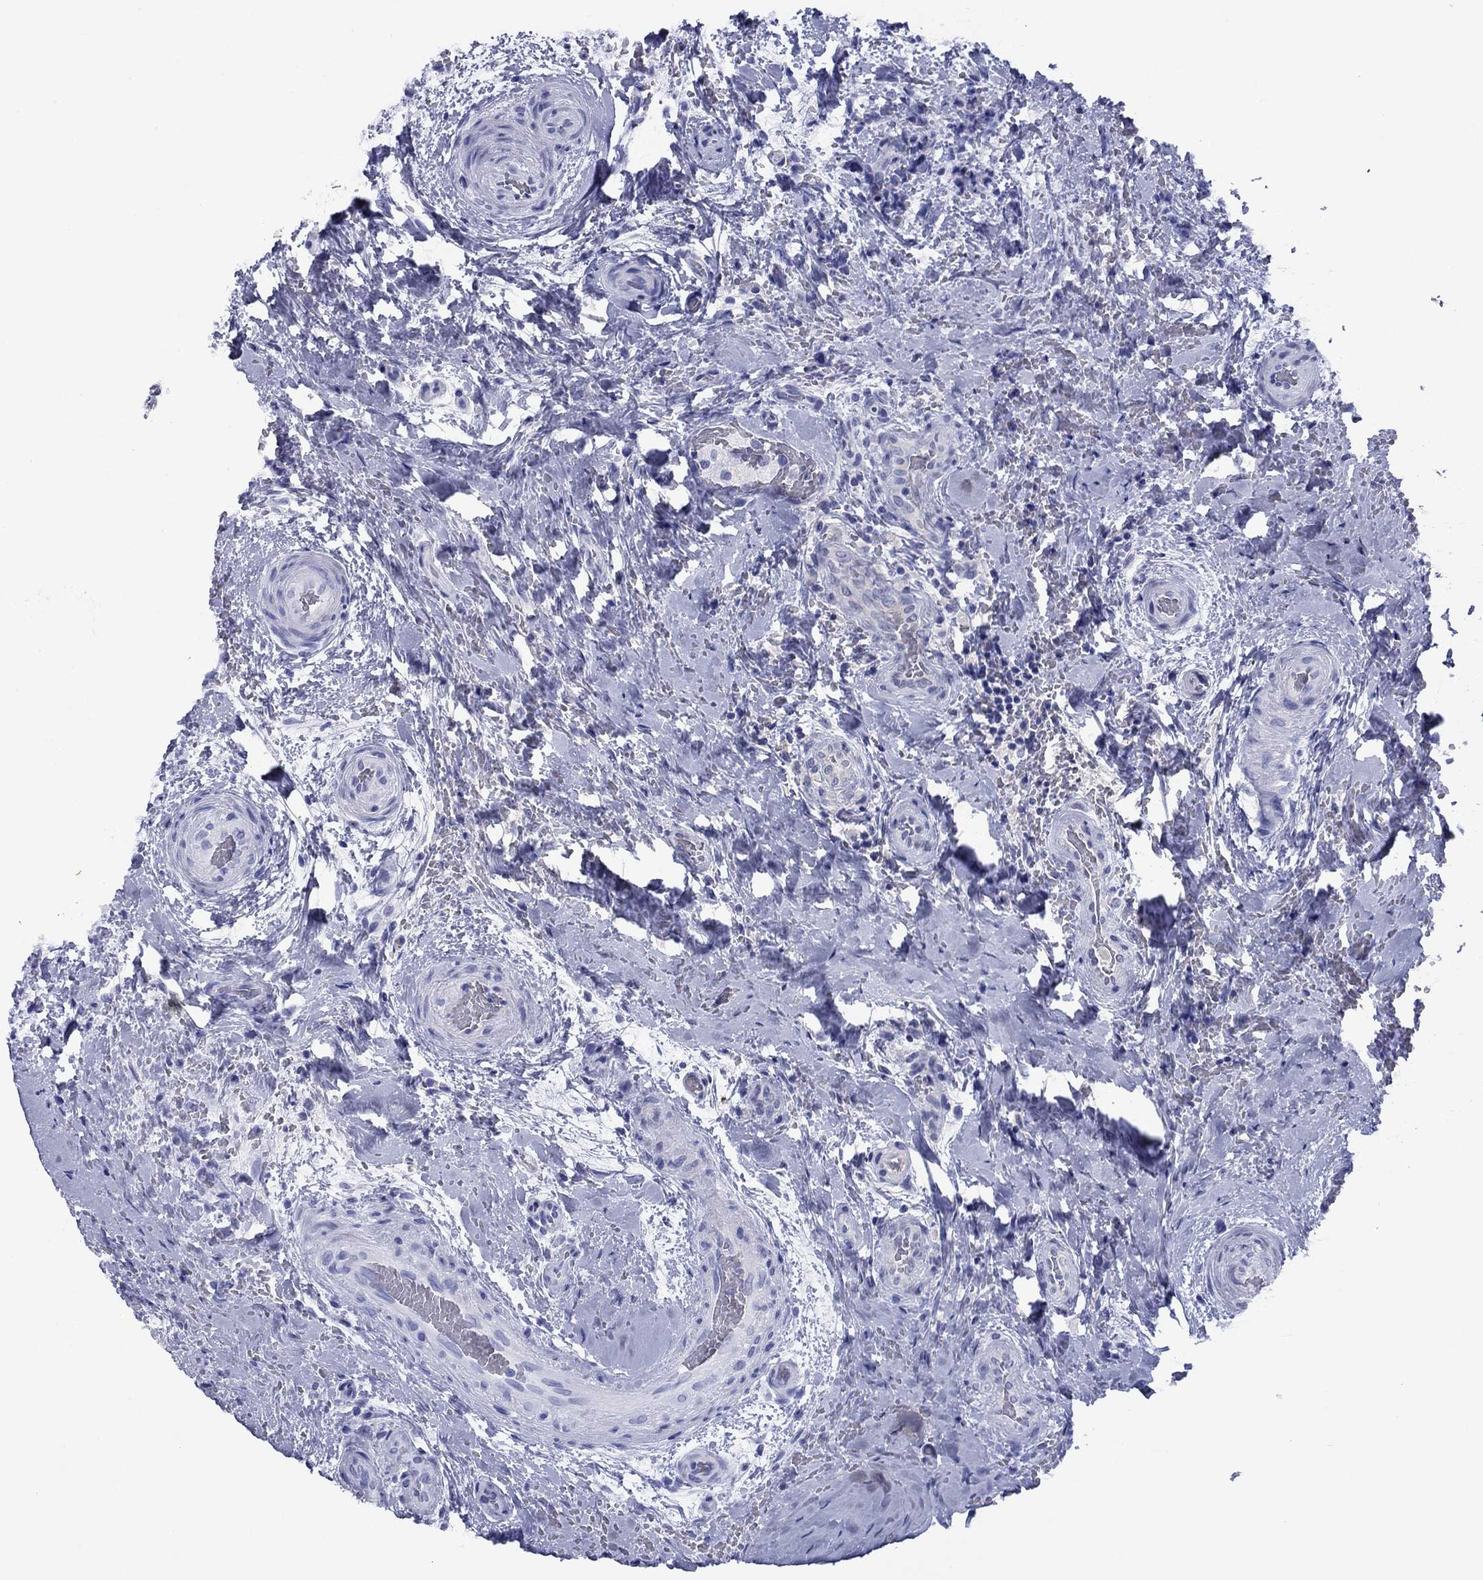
{"staining": {"intensity": "negative", "quantity": "none", "location": "none"}, "tissue": "thyroid cancer", "cell_type": "Tumor cells", "image_type": "cancer", "snomed": [{"axis": "morphology", "description": "Papillary adenocarcinoma, NOS"}, {"axis": "topography", "description": "Thyroid gland"}], "caption": "Thyroid cancer was stained to show a protein in brown. There is no significant staining in tumor cells.", "gene": "HAO1", "patient": {"sex": "male", "age": 61}}